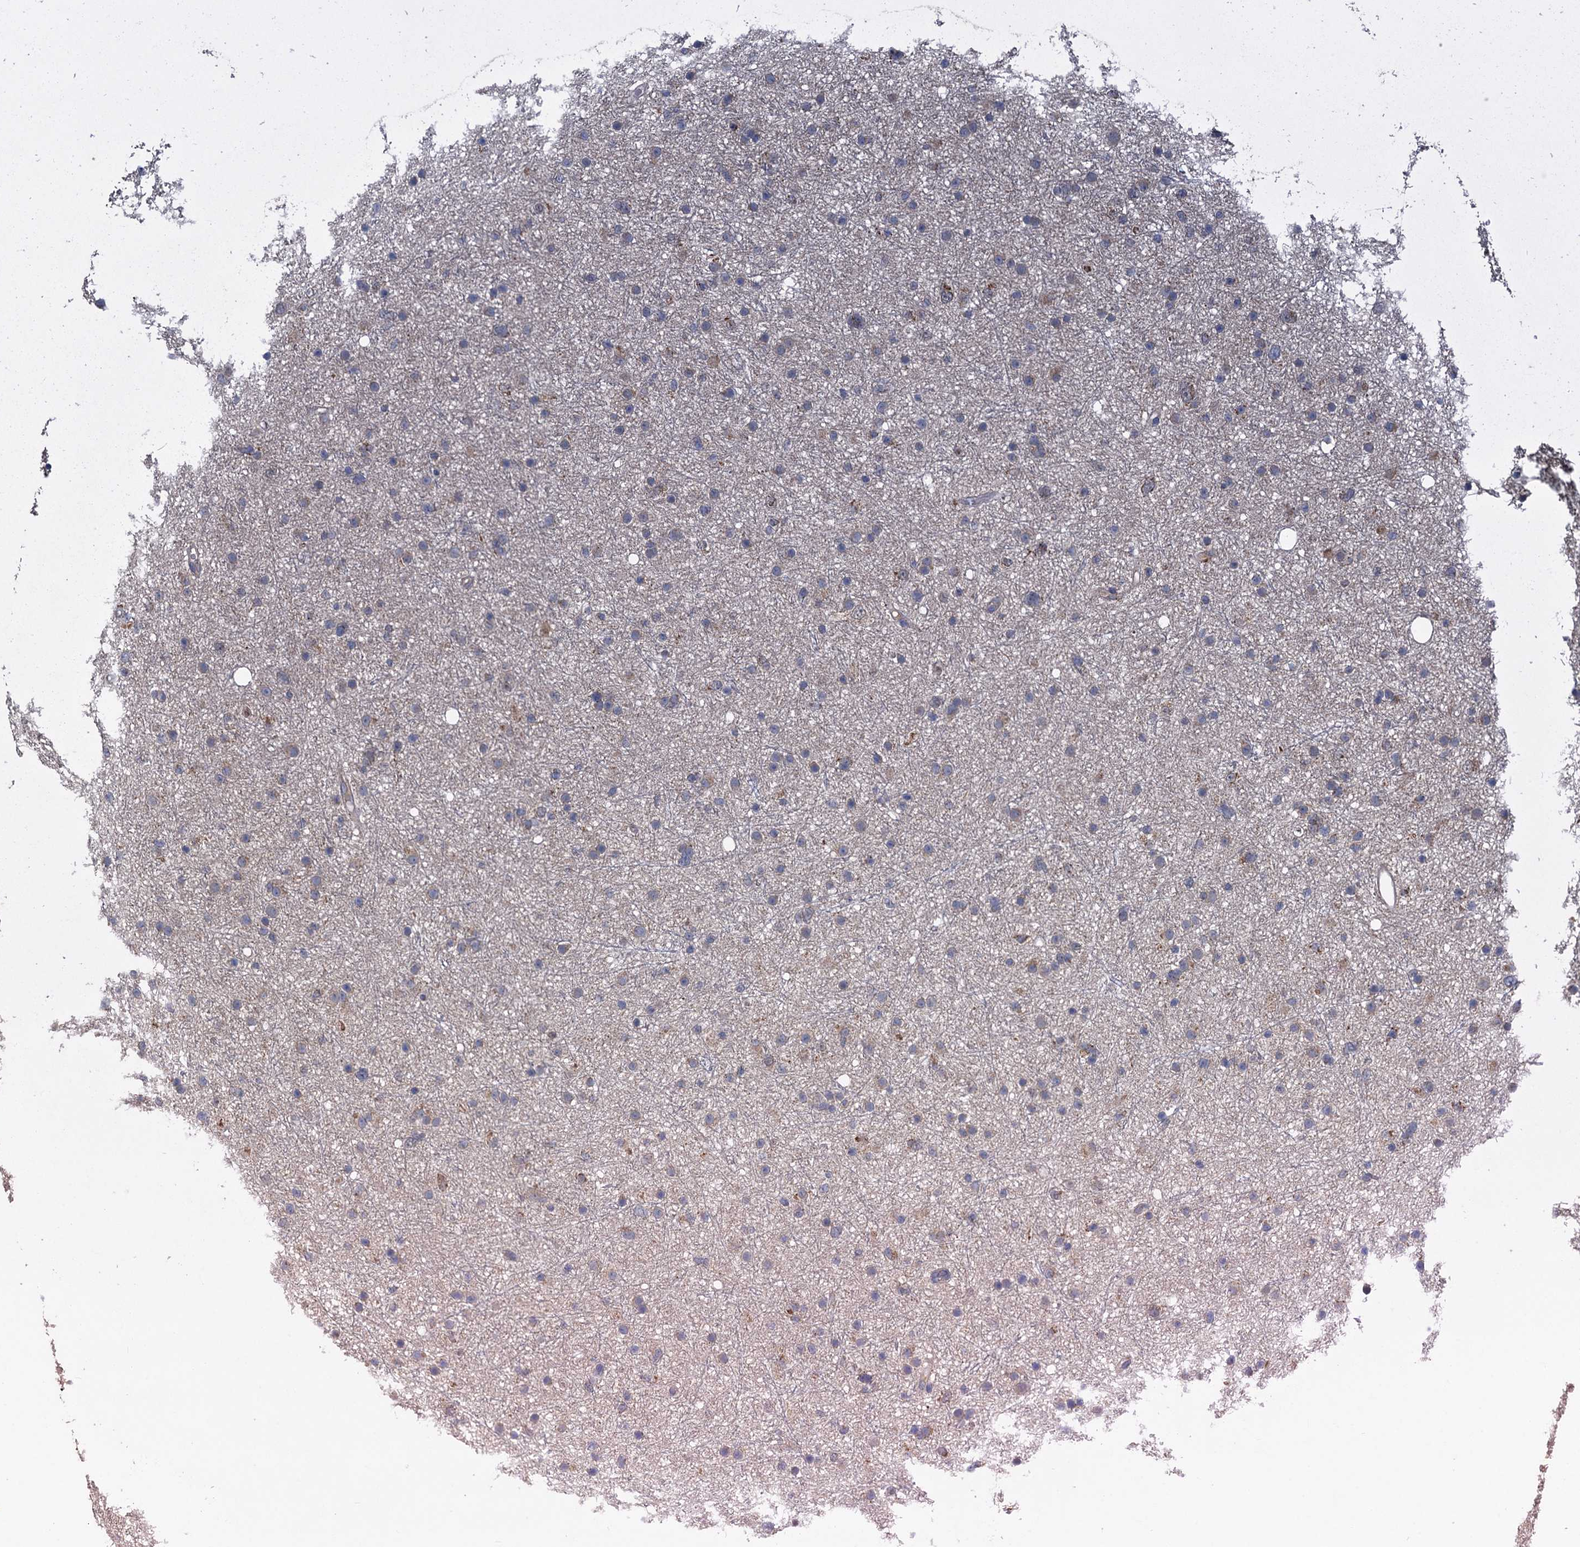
{"staining": {"intensity": "weak", "quantity": "25%-75%", "location": "cytoplasmic/membranous"}, "tissue": "glioma", "cell_type": "Tumor cells", "image_type": "cancer", "snomed": [{"axis": "morphology", "description": "Glioma, malignant, Low grade"}, {"axis": "topography", "description": "Cerebral cortex"}], "caption": "This photomicrograph demonstrates immunohistochemistry staining of malignant low-grade glioma, with low weak cytoplasmic/membranous staining in approximately 25%-75% of tumor cells.", "gene": "OTUB1", "patient": {"sex": "female", "age": 39}}